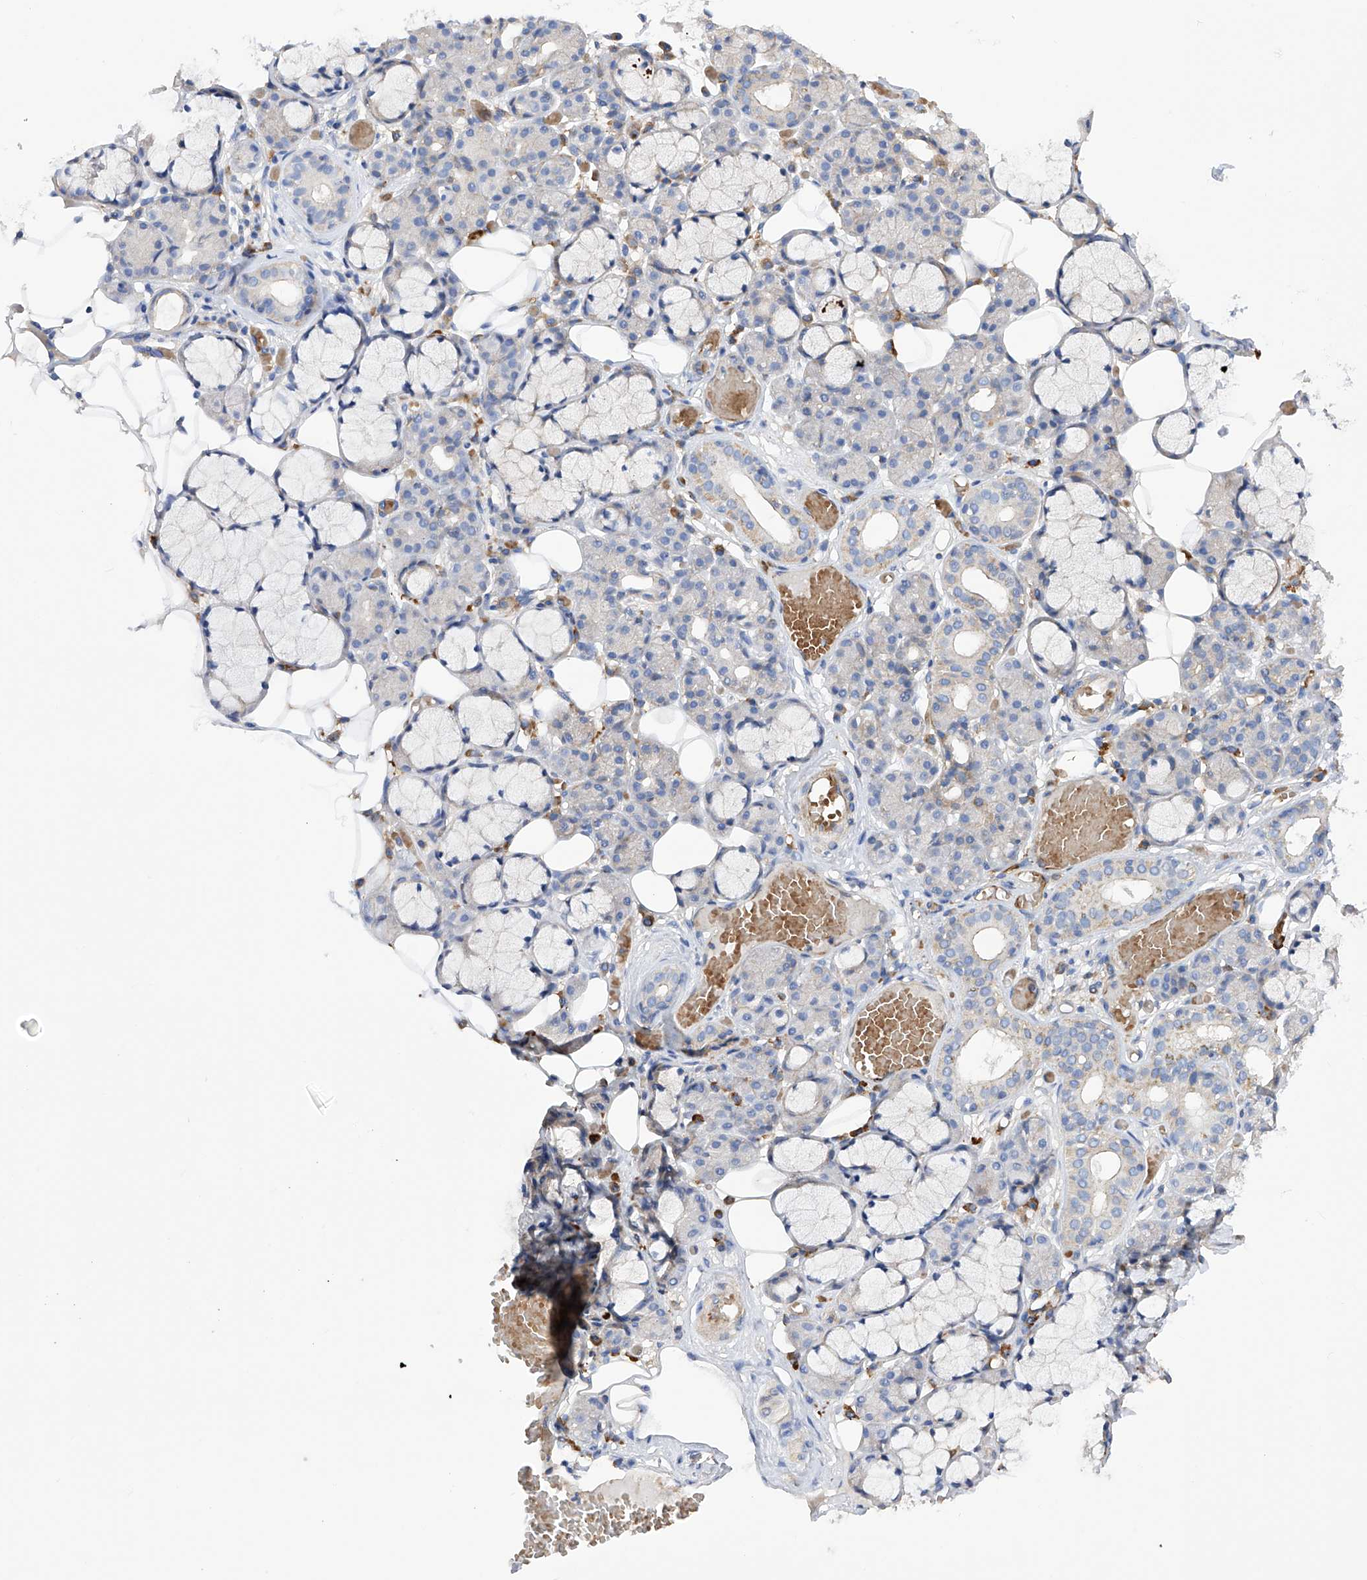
{"staining": {"intensity": "moderate", "quantity": "<25%", "location": "cytoplasmic/membranous"}, "tissue": "salivary gland", "cell_type": "Glandular cells", "image_type": "normal", "snomed": [{"axis": "morphology", "description": "Normal tissue, NOS"}, {"axis": "topography", "description": "Salivary gland"}], "caption": "This is a histology image of immunohistochemistry staining of benign salivary gland, which shows moderate staining in the cytoplasmic/membranous of glandular cells.", "gene": "NFATC4", "patient": {"sex": "male", "age": 63}}